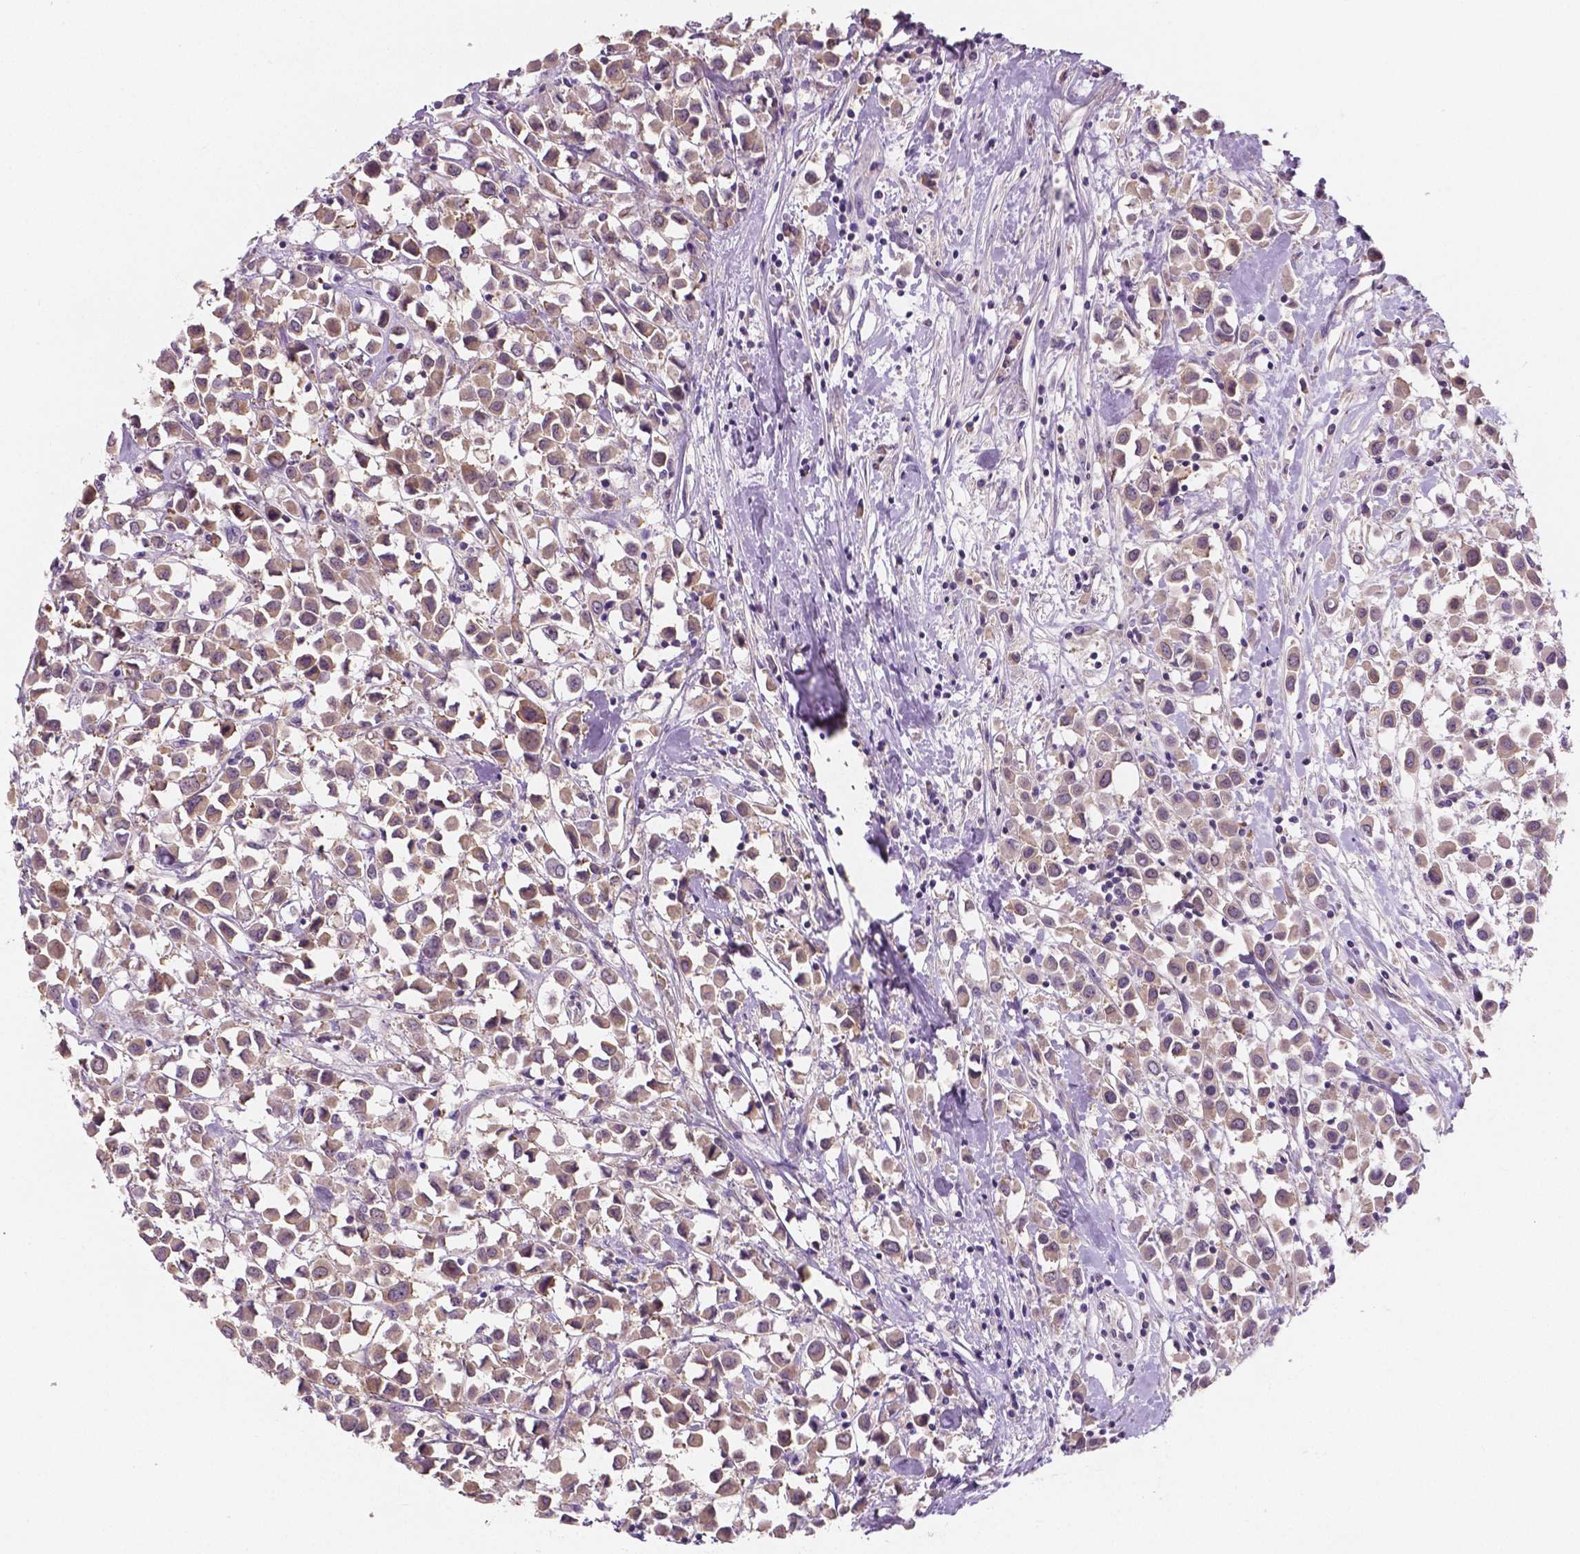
{"staining": {"intensity": "weak", "quantity": ">75%", "location": "cytoplasmic/membranous"}, "tissue": "breast cancer", "cell_type": "Tumor cells", "image_type": "cancer", "snomed": [{"axis": "morphology", "description": "Duct carcinoma"}, {"axis": "topography", "description": "Breast"}], "caption": "Breast cancer (infiltrating ductal carcinoma) stained for a protein (brown) demonstrates weak cytoplasmic/membranous positive staining in about >75% of tumor cells.", "gene": "LSM14B", "patient": {"sex": "female", "age": 61}}